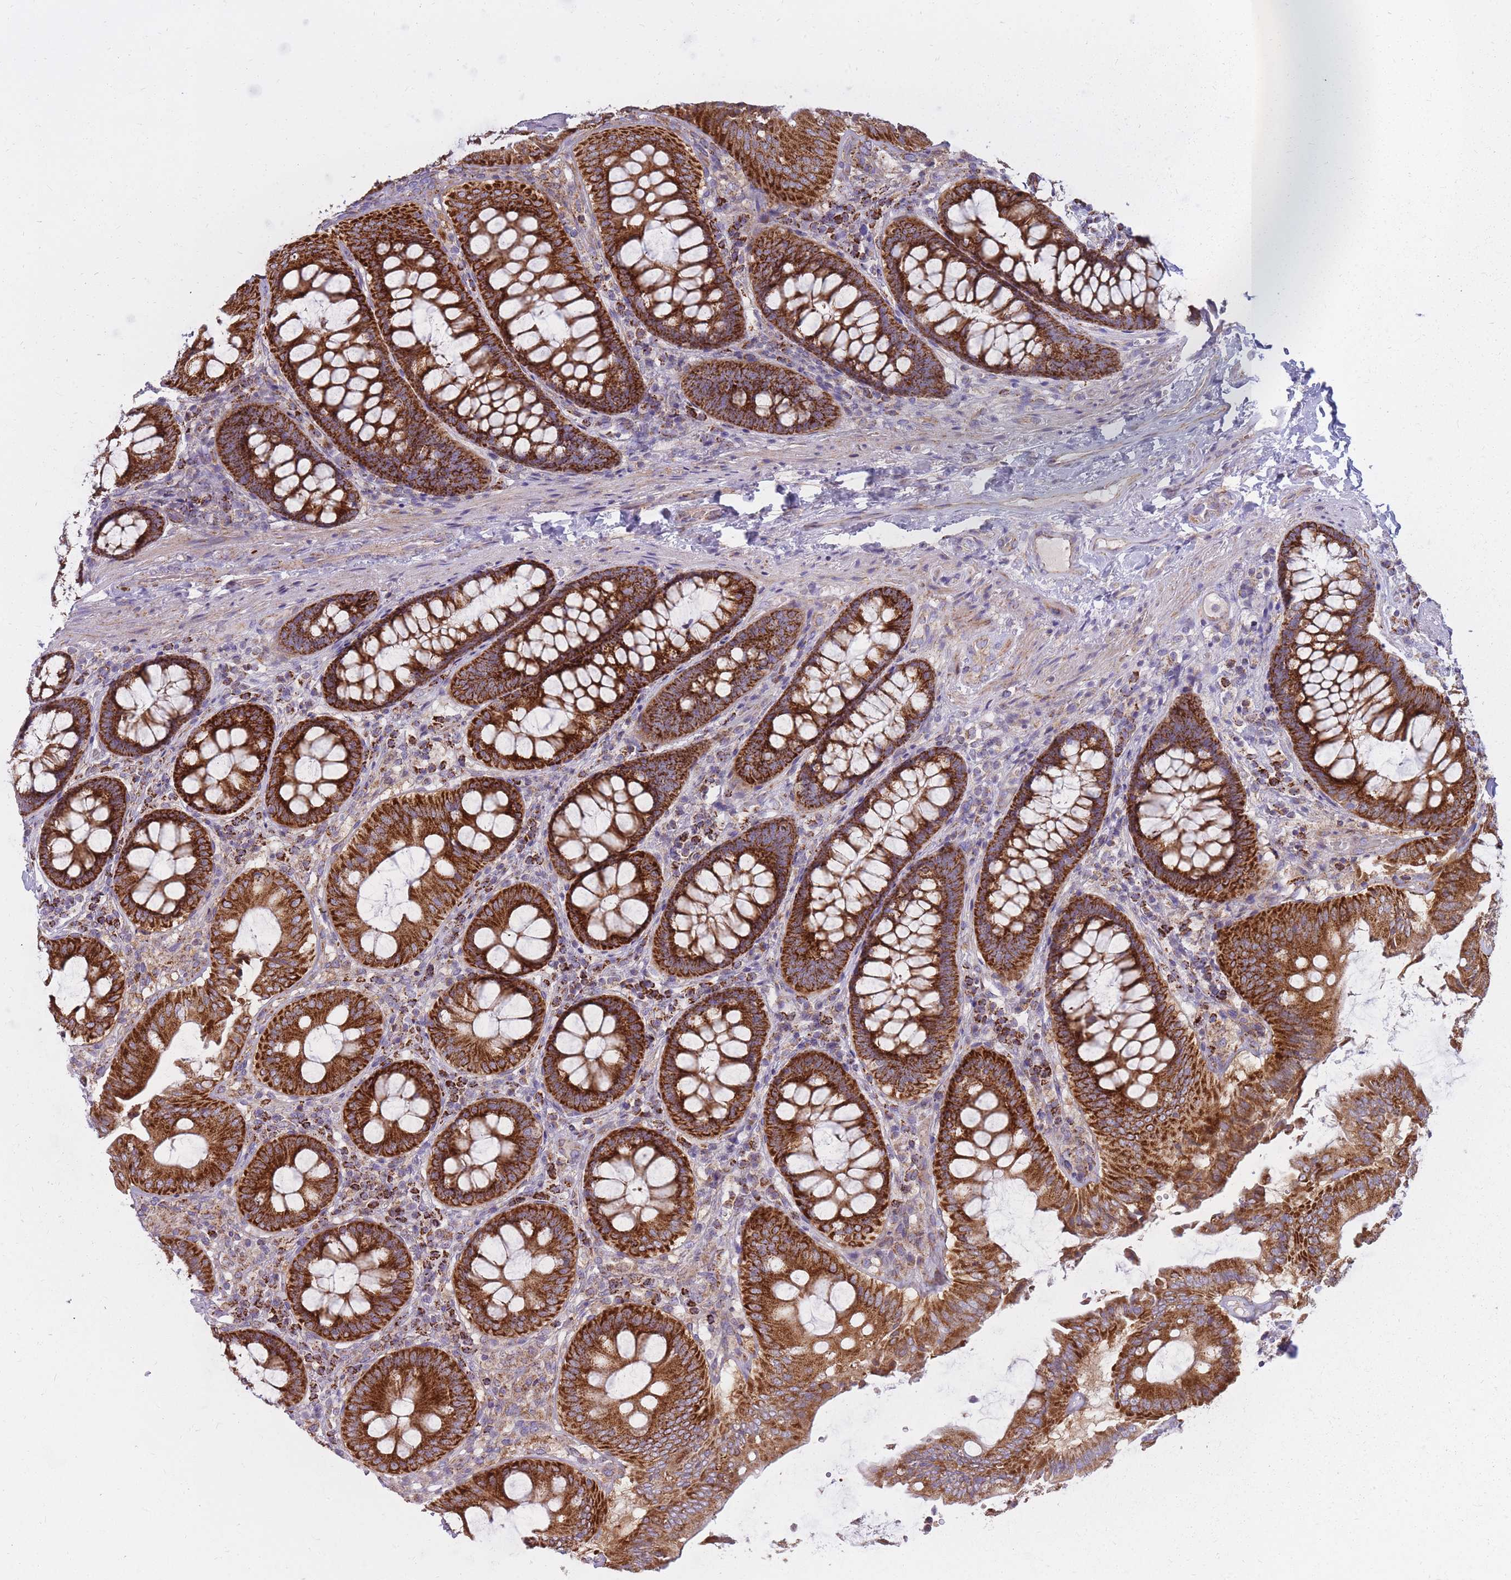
{"staining": {"intensity": "moderate", "quantity": "25%-75%", "location": "cytoplasmic/membranous"}, "tissue": "colon", "cell_type": "Endothelial cells", "image_type": "normal", "snomed": [{"axis": "morphology", "description": "Normal tissue, NOS"}, {"axis": "topography", "description": "Colon"}], "caption": "This histopathology image displays IHC staining of unremarkable human colon, with medium moderate cytoplasmic/membranous staining in approximately 25%-75% of endothelial cells.", "gene": "ALKBH4", "patient": {"sex": "male", "age": 84}}